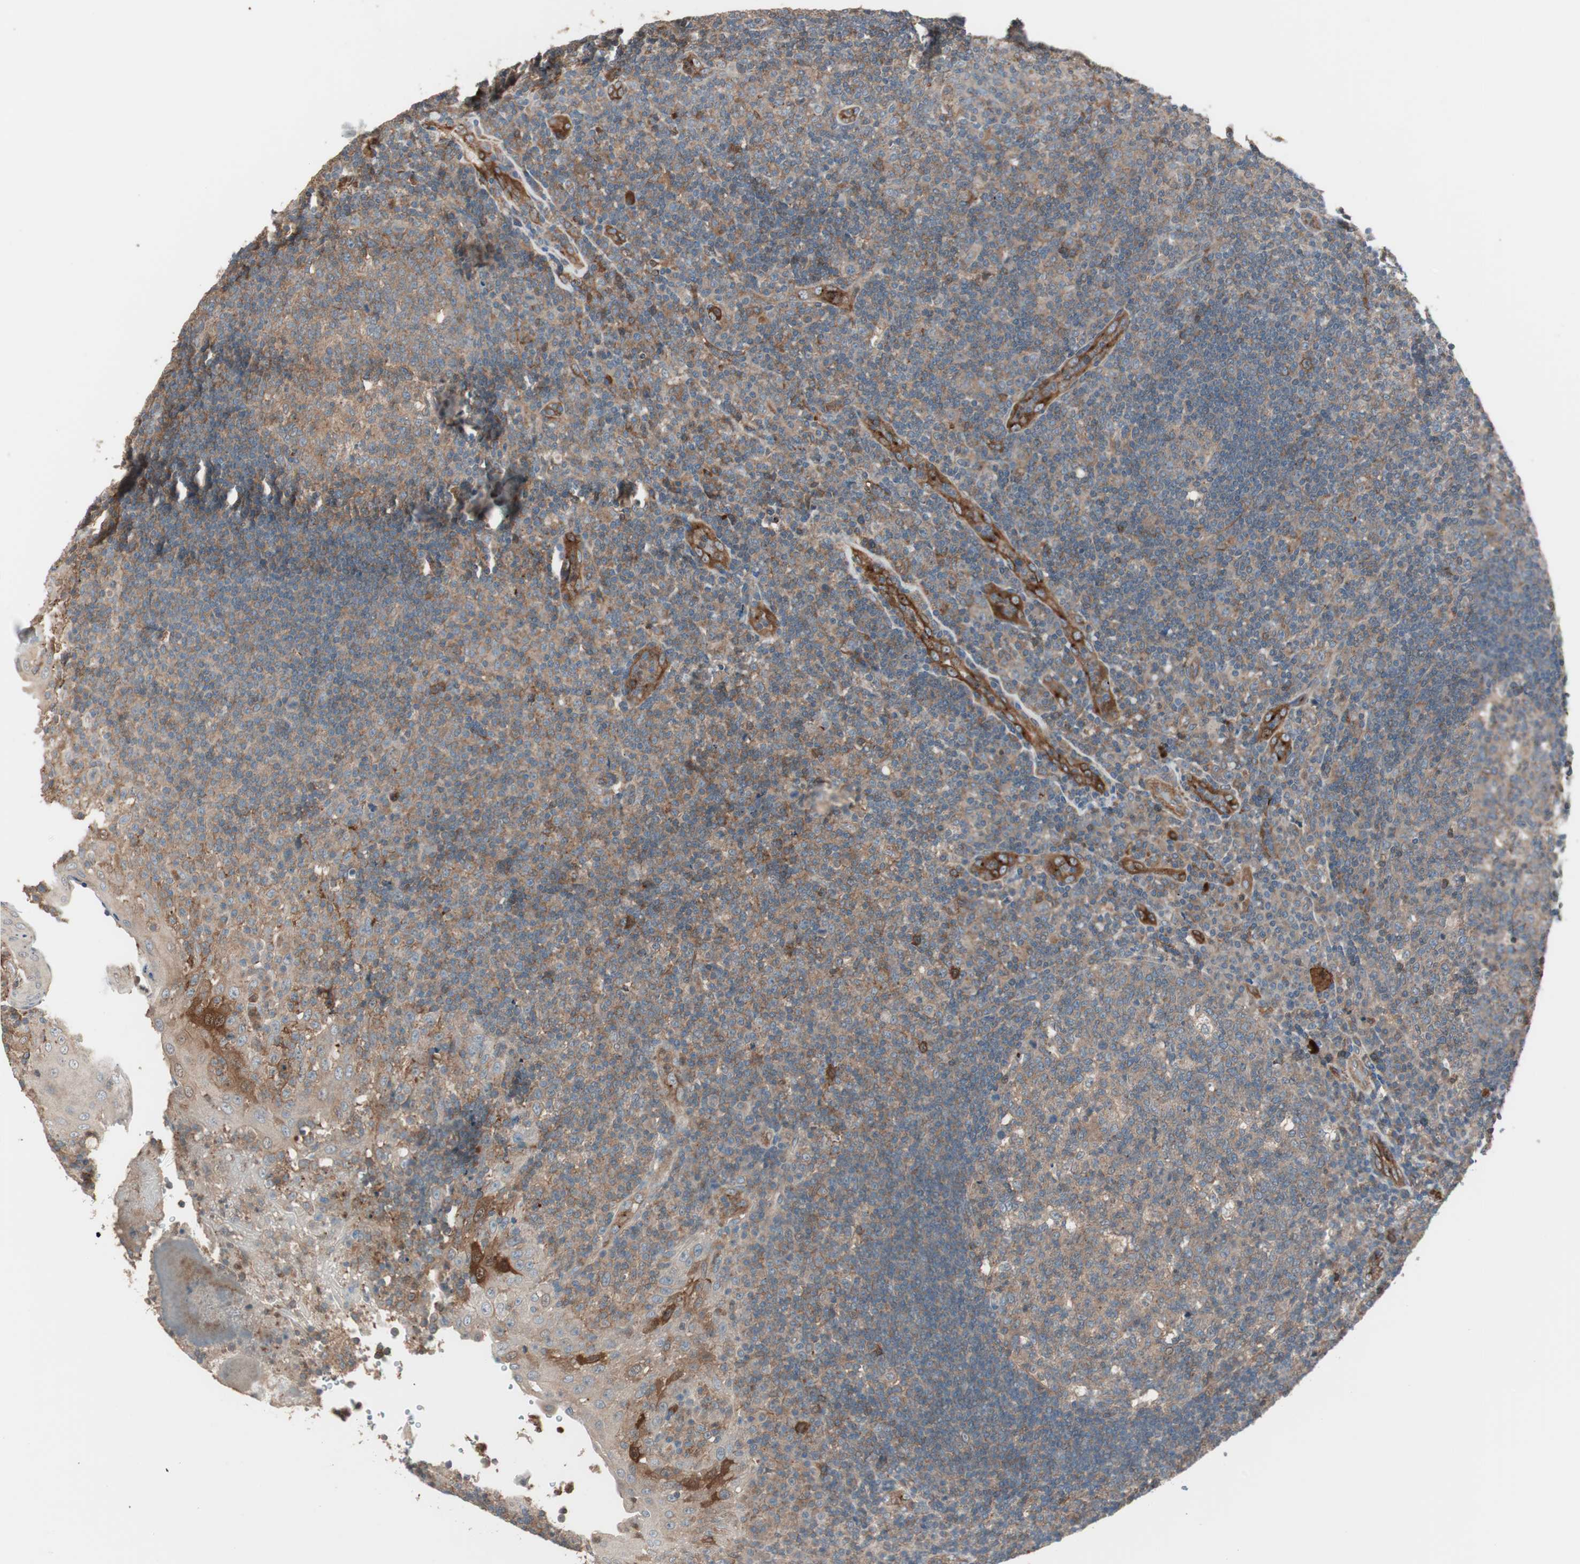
{"staining": {"intensity": "moderate", "quantity": ">75%", "location": "cytoplasmic/membranous"}, "tissue": "tonsil", "cell_type": "Germinal center cells", "image_type": "normal", "snomed": [{"axis": "morphology", "description": "Normal tissue, NOS"}, {"axis": "topography", "description": "Tonsil"}], "caption": "Immunohistochemistry (IHC) staining of normal tonsil, which shows medium levels of moderate cytoplasmic/membranous staining in about >75% of germinal center cells indicating moderate cytoplasmic/membranous protein positivity. The staining was performed using DAB (brown) for protein detection and nuclei were counterstained in hematoxylin (blue).", "gene": "STAB1", "patient": {"sex": "female", "age": 40}}